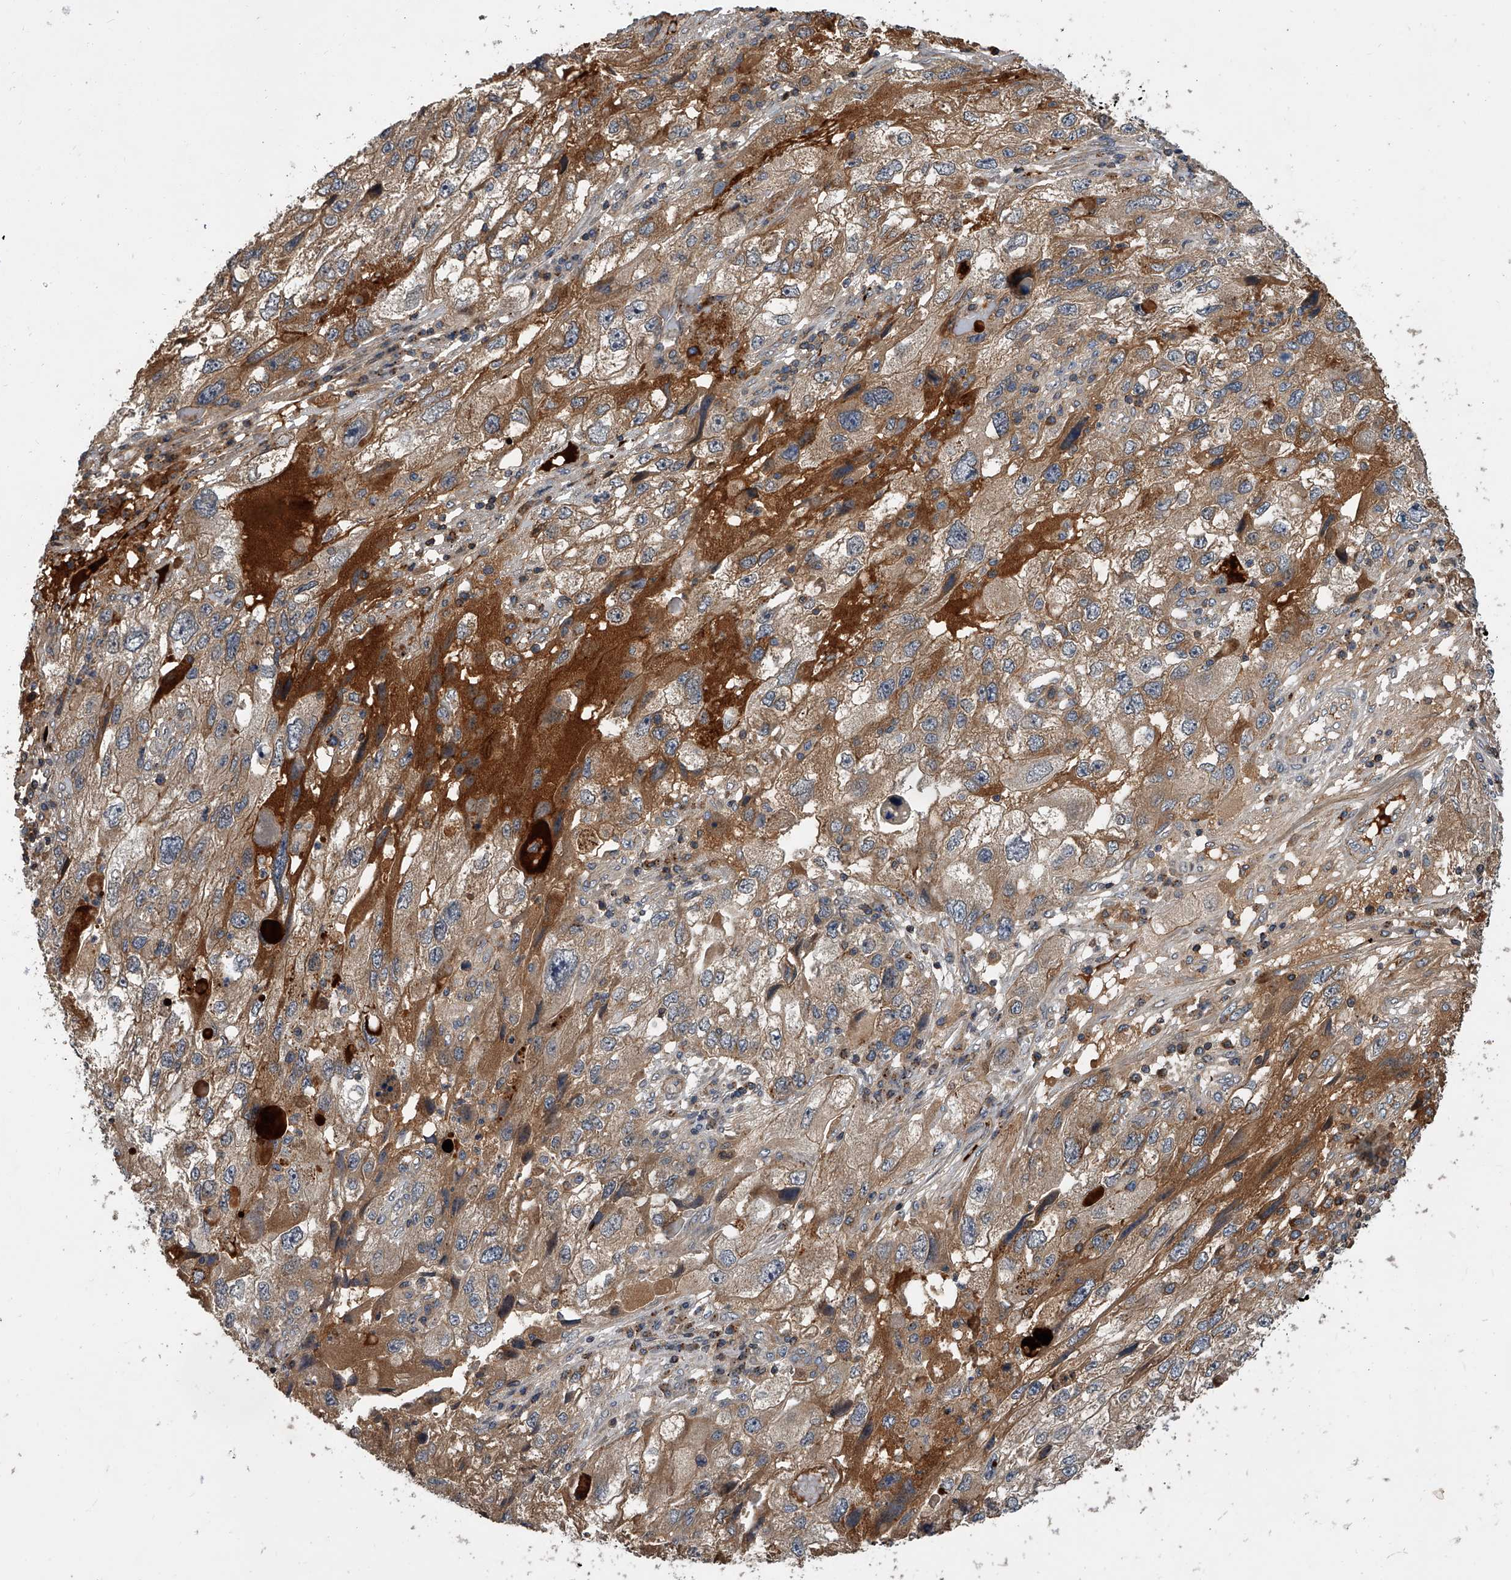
{"staining": {"intensity": "weak", "quantity": "25%-75%", "location": "cytoplasmic/membranous"}, "tissue": "endometrial cancer", "cell_type": "Tumor cells", "image_type": "cancer", "snomed": [{"axis": "morphology", "description": "Adenocarcinoma, NOS"}, {"axis": "topography", "description": "Endometrium"}], "caption": "Endometrial cancer (adenocarcinoma) stained with immunohistochemistry (IHC) exhibits weak cytoplasmic/membranous expression in about 25%-75% of tumor cells.", "gene": "USP47", "patient": {"sex": "female", "age": 49}}